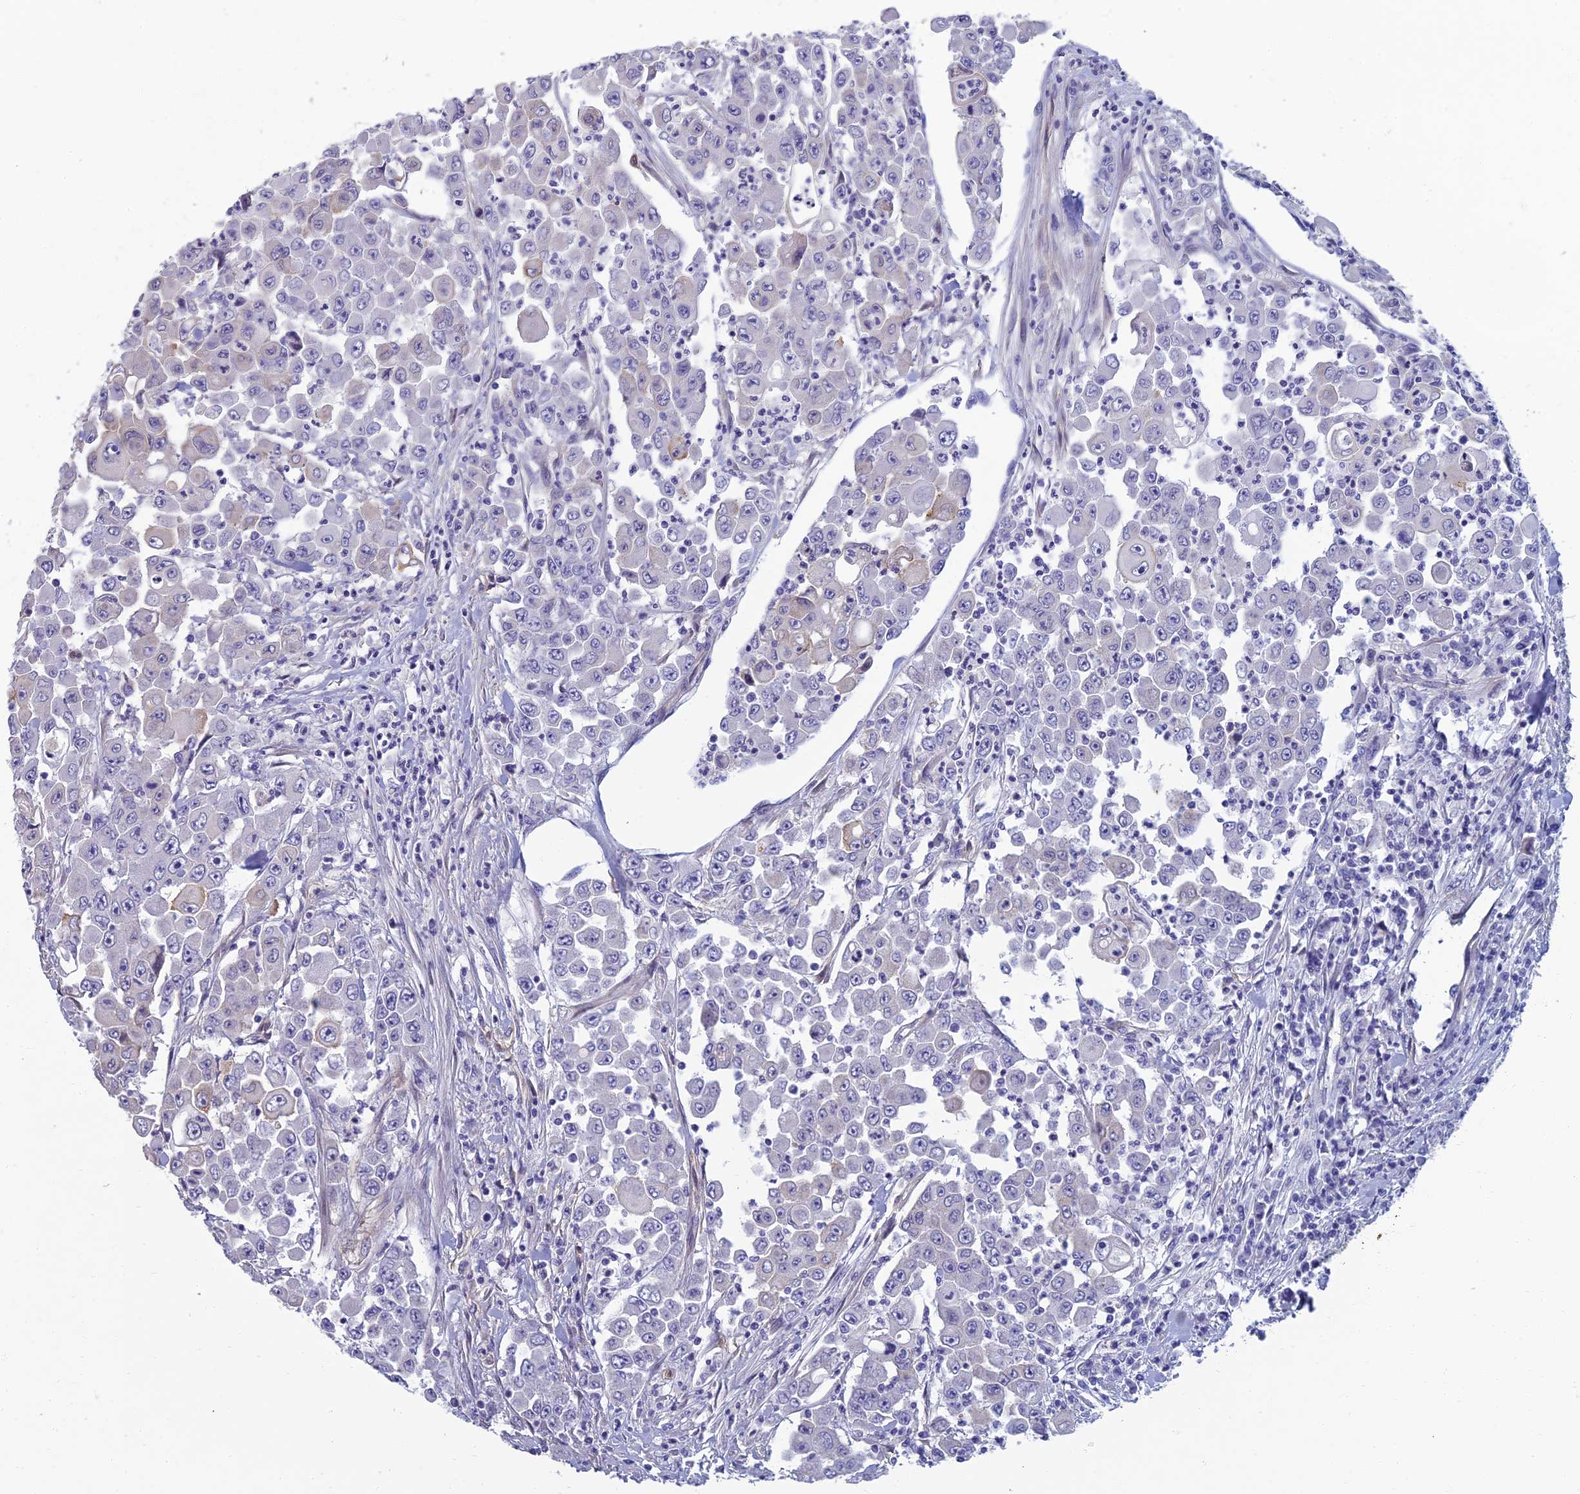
{"staining": {"intensity": "negative", "quantity": "none", "location": "none"}, "tissue": "colorectal cancer", "cell_type": "Tumor cells", "image_type": "cancer", "snomed": [{"axis": "morphology", "description": "Adenocarcinoma, NOS"}, {"axis": "topography", "description": "Colon"}], "caption": "An image of colorectal adenocarcinoma stained for a protein demonstrates no brown staining in tumor cells. (Immunohistochemistry, brightfield microscopy, high magnification).", "gene": "NEURL1", "patient": {"sex": "male", "age": 51}}